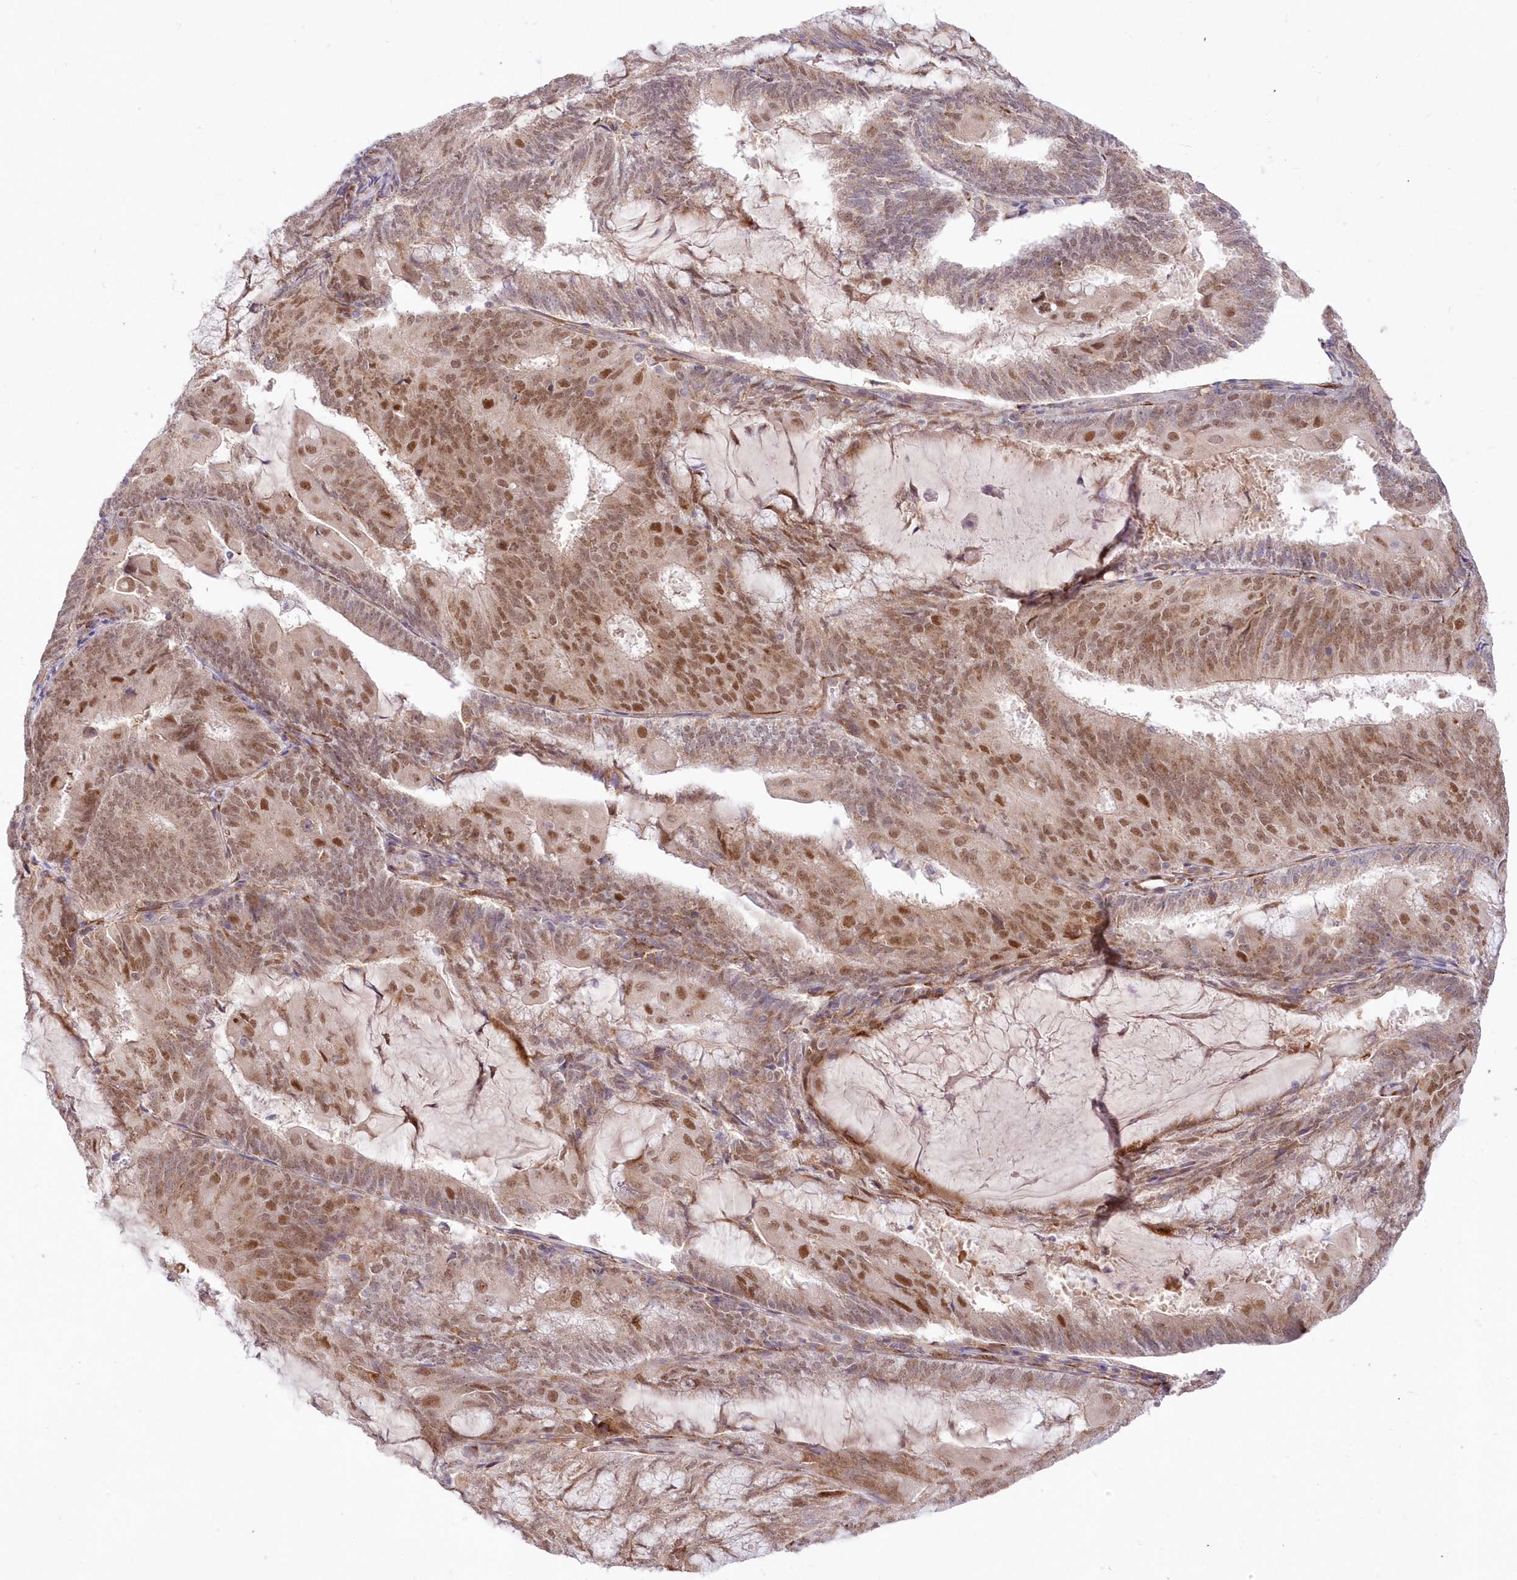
{"staining": {"intensity": "moderate", "quantity": ">75%", "location": "nuclear"}, "tissue": "endometrial cancer", "cell_type": "Tumor cells", "image_type": "cancer", "snomed": [{"axis": "morphology", "description": "Adenocarcinoma, NOS"}, {"axis": "topography", "description": "Endometrium"}], "caption": "Tumor cells reveal medium levels of moderate nuclear staining in about >75% of cells in human endometrial cancer (adenocarcinoma).", "gene": "LDB1", "patient": {"sex": "female", "age": 81}}